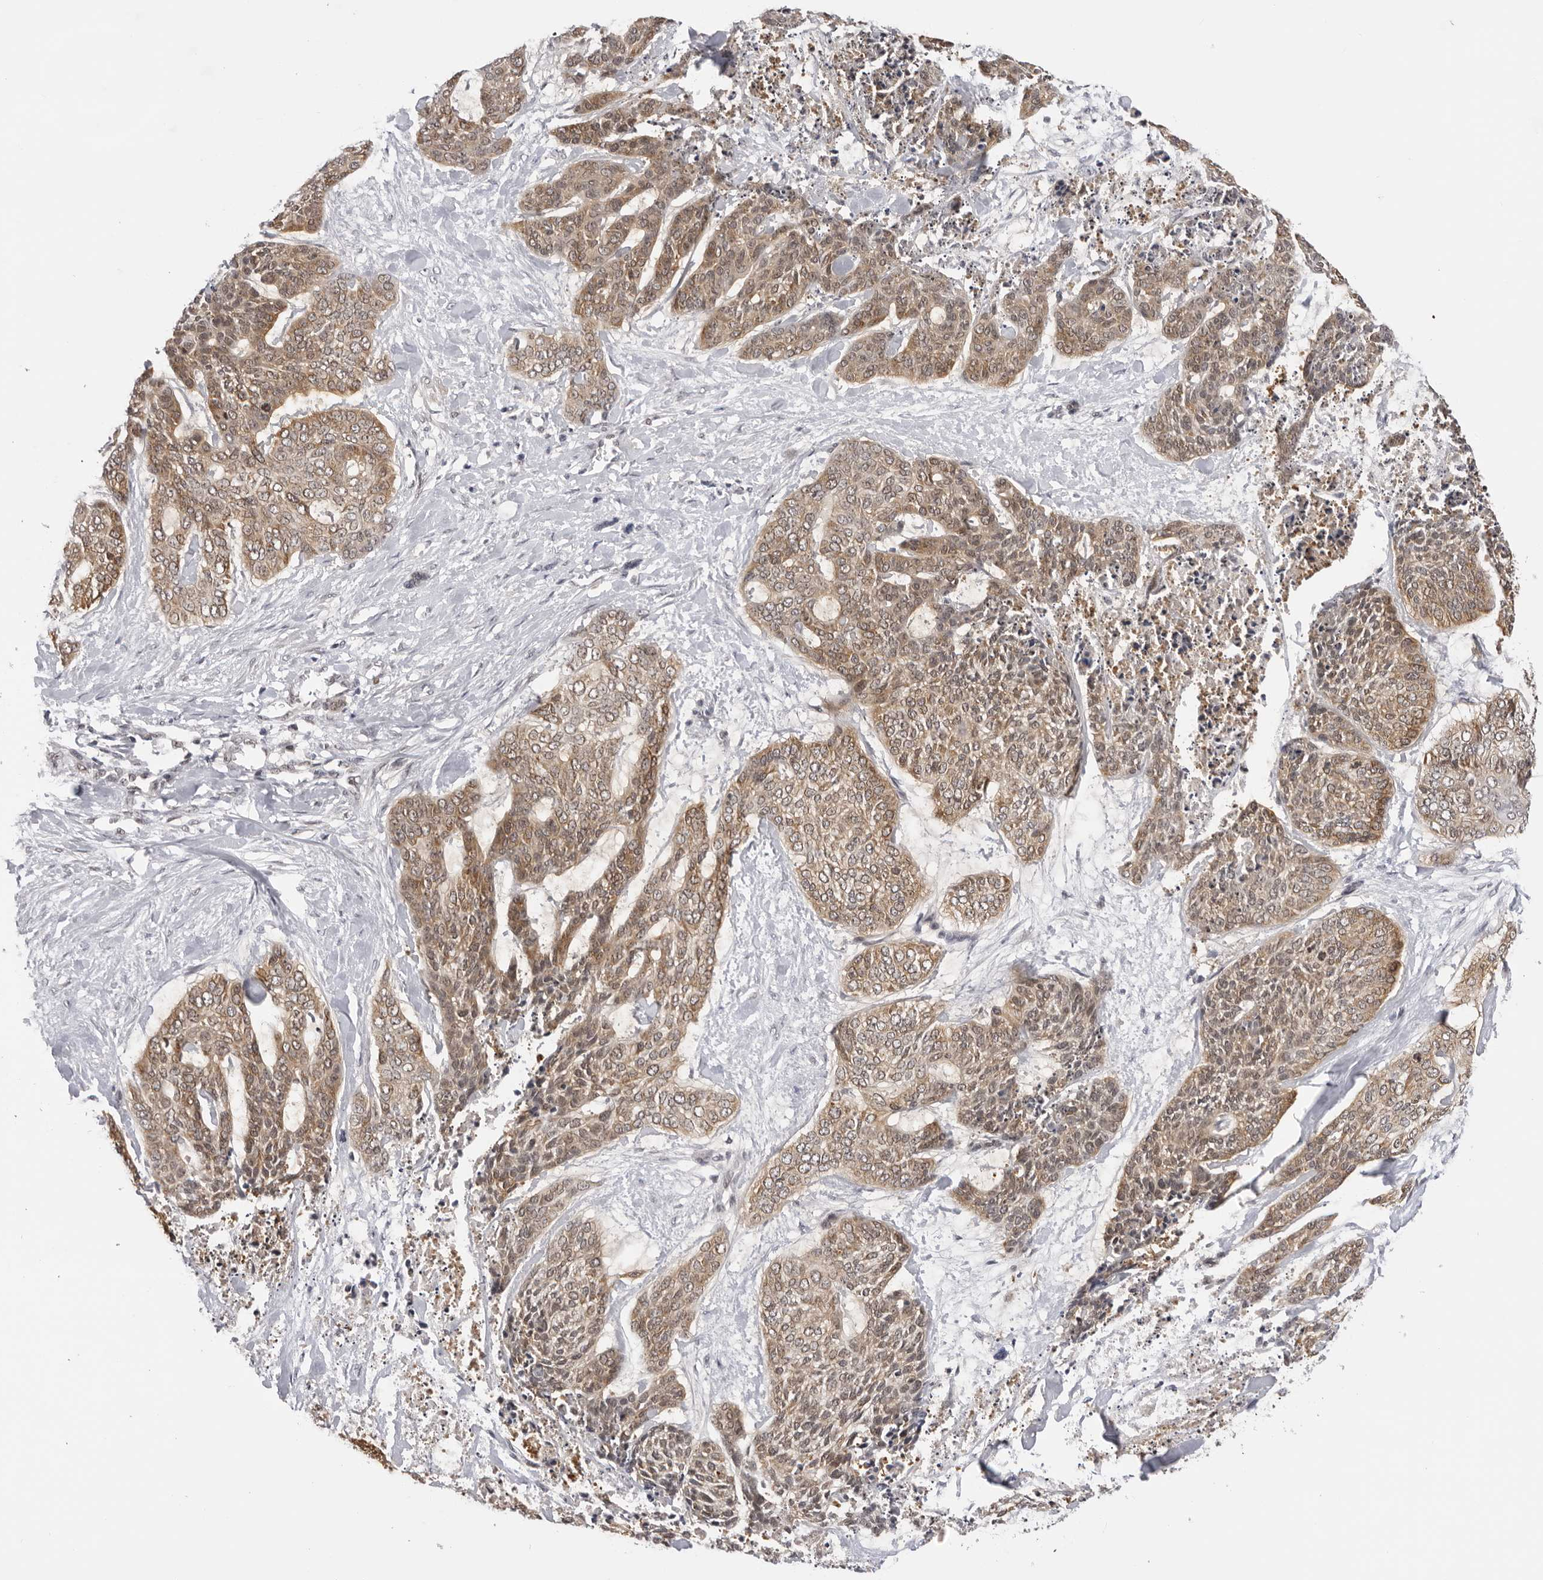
{"staining": {"intensity": "moderate", "quantity": ">75%", "location": "cytoplasmic/membranous"}, "tissue": "skin cancer", "cell_type": "Tumor cells", "image_type": "cancer", "snomed": [{"axis": "morphology", "description": "Basal cell carcinoma"}, {"axis": "topography", "description": "Skin"}], "caption": "This is an image of immunohistochemistry (IHC) staining of skin cancer (basal cell carcinoma), which shows moderate staining in the cytoplasmic/membranous of tumor cells.", "gene": "WDR77", "patient": {"sex": "female", "age": 64}}